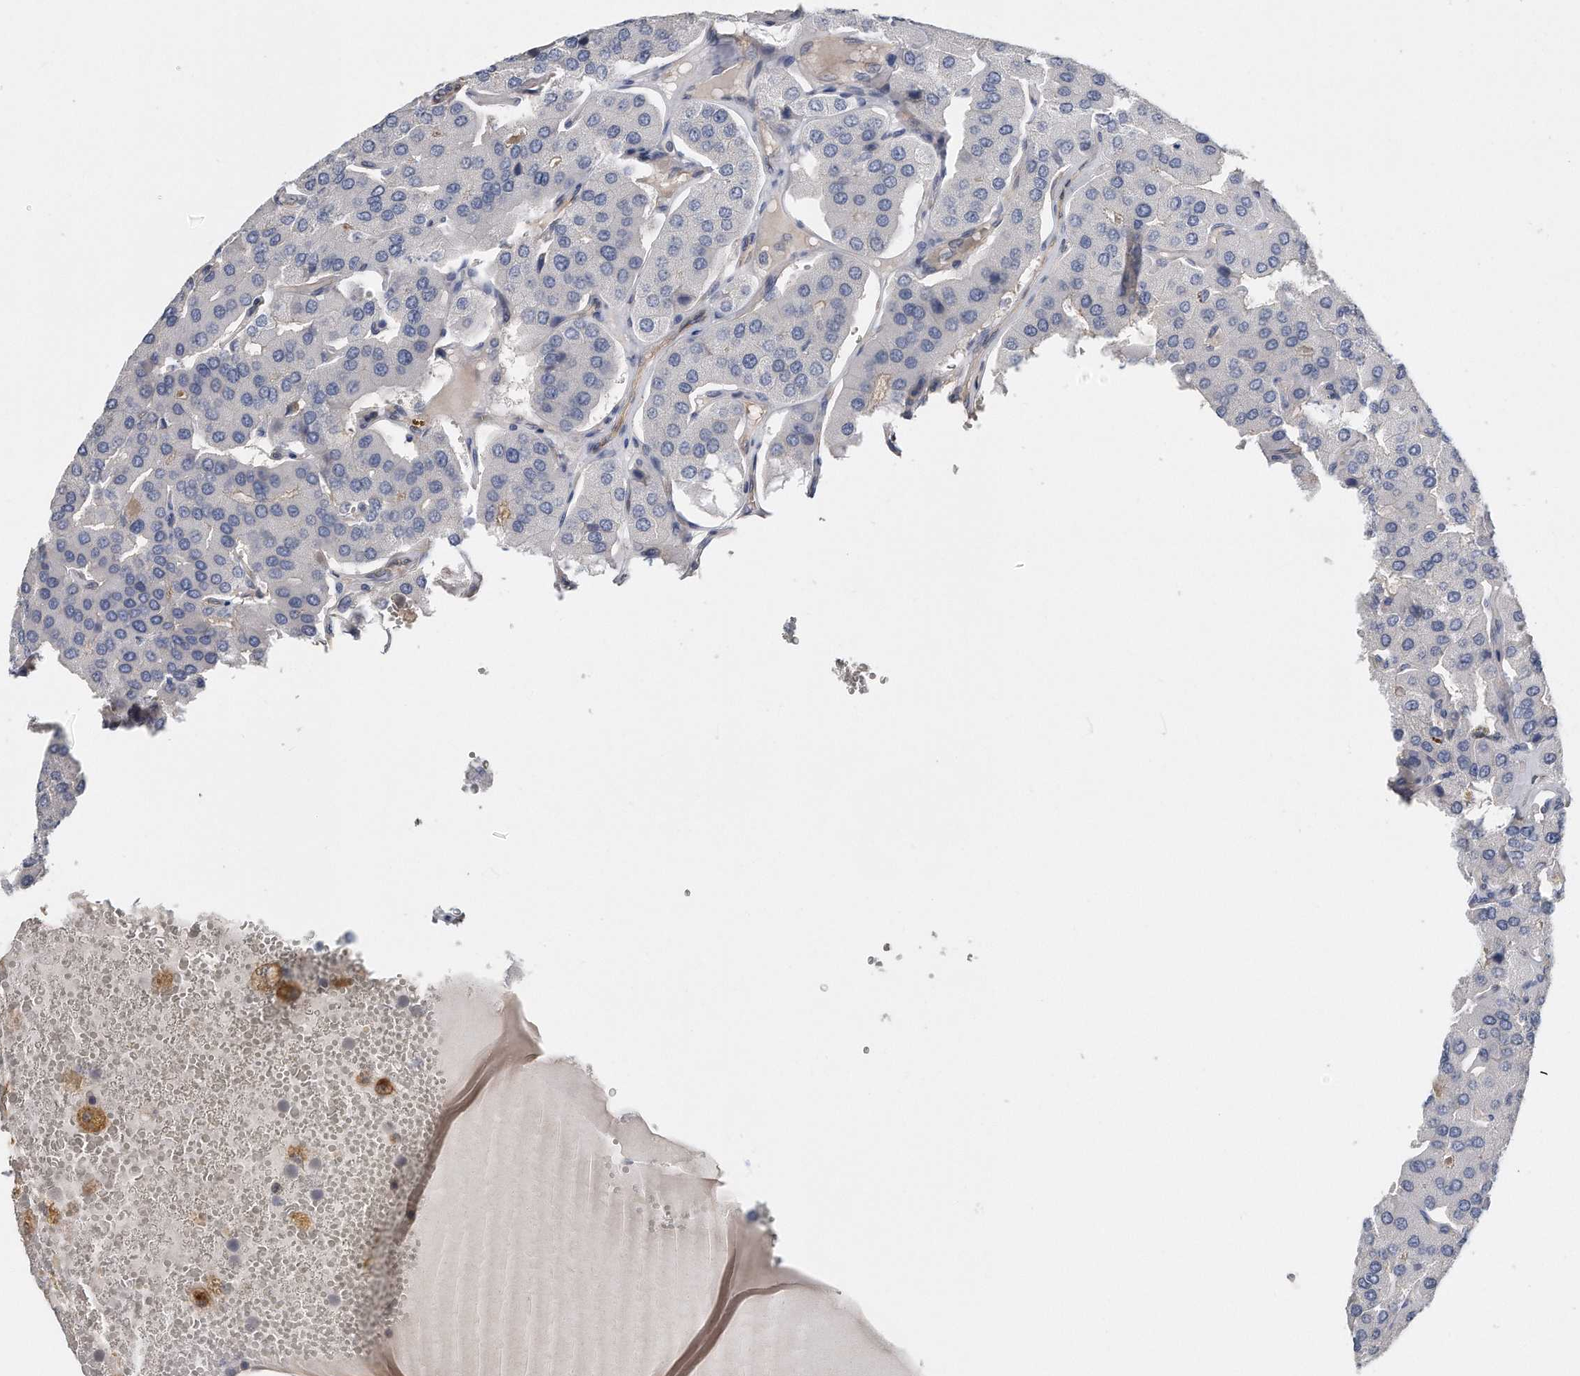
{"staining": {"intensity": "negative", "quantity": "none", "location": "none"}, "tissue": "parathyroid gland", "cell_type": "Glandular cells", "image_type": "normal", "snomed": [{"axis": "morphology", "description": "Normal tissue, NOS"}, {"axis": "morphology", "description": "Adenoma, NOS"}, {"axis": "topography", "description": "Parathyroid gland"}], "caption": "Glandular cells show no significant protein positivity in normal parathyroid gland.", "gene": "GPC1", "patient": {"sex": "female", "age": 86}}